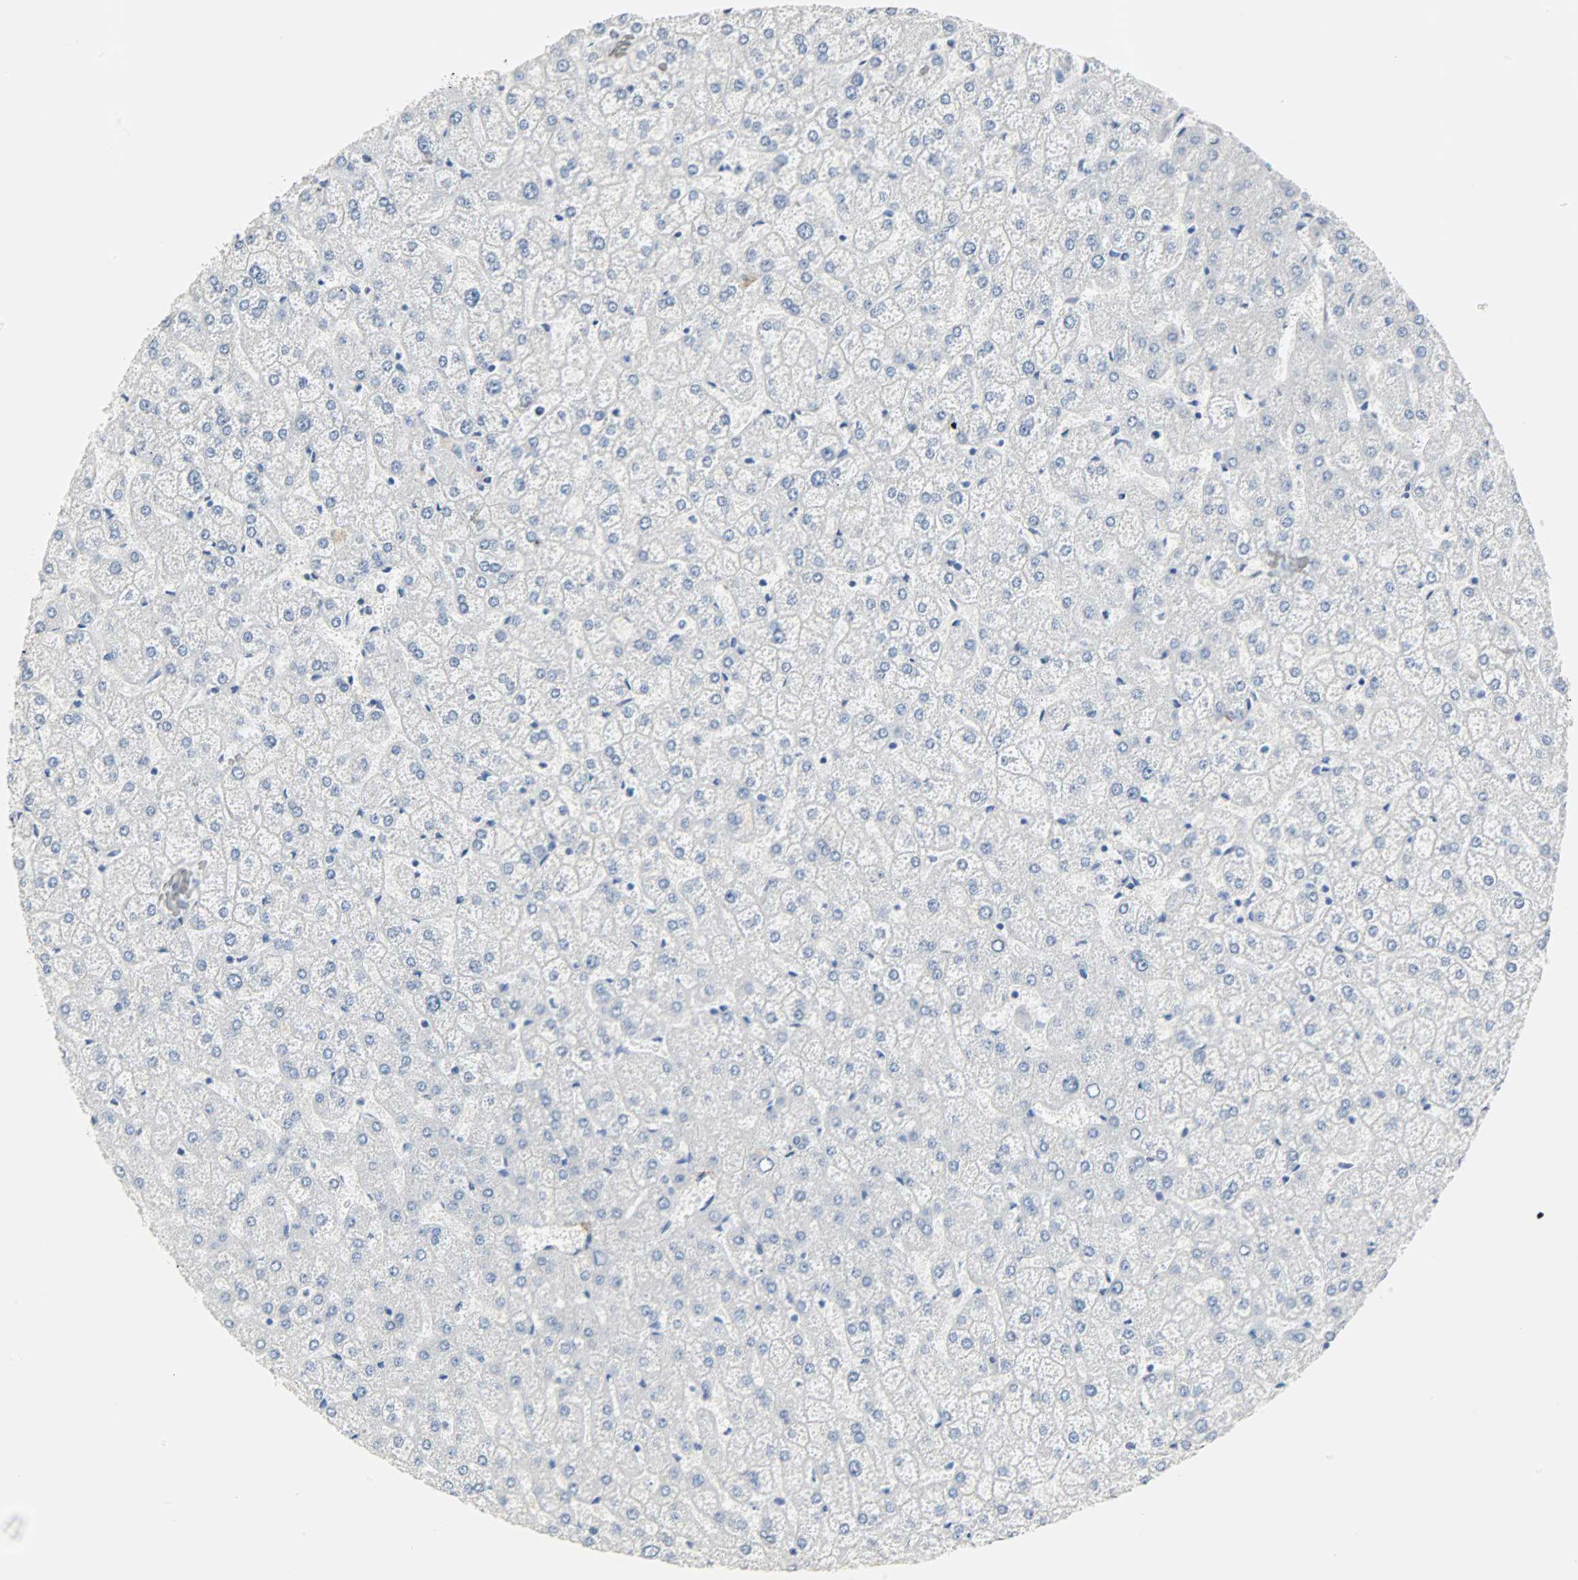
{"staining": {"intensity": "weak", "quantity": "<25%", "location": "cytoplasmic/membranous"}, "tissue": "liver", "cell_type": "Cholangiocytes", "image_type": "normal", "snomed": [{"axis": "morphology", "description": "Normal tissue, NOS"}, {"axis": "topography", "description": "Liver"}], "caption": "The photomicrograph exhibits no significant staining in cholangiocytes of liver. Nuclei are stained in blue.", "gene": "CA3", "patient": {"sex": "female", "age": 32}}